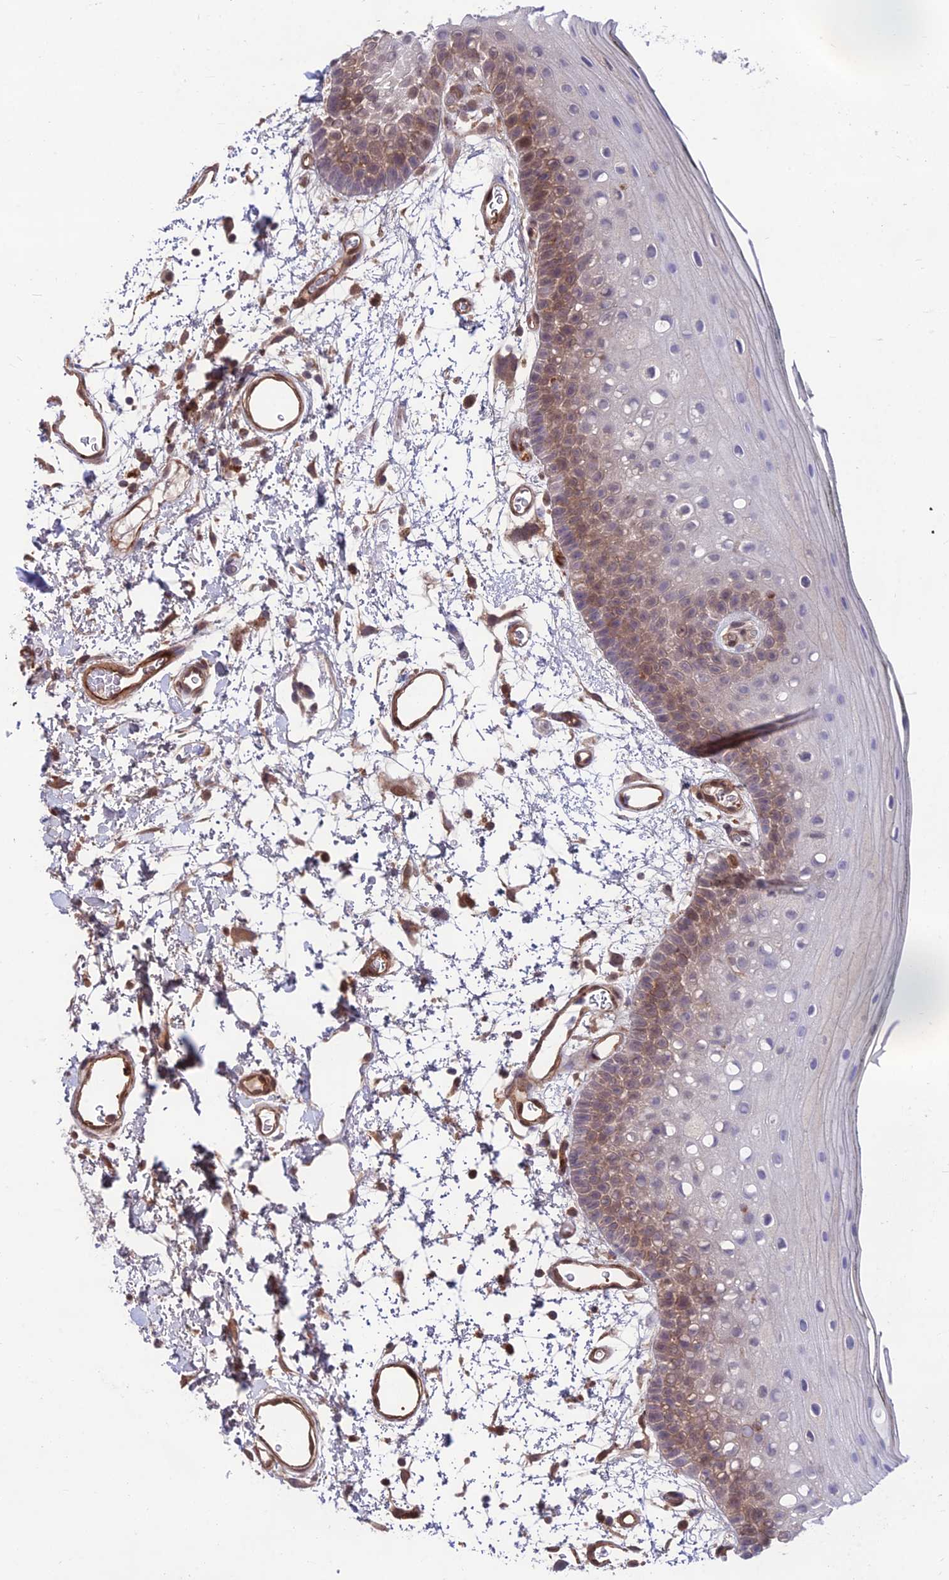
{"staining": {"intensity": "moderate", "quantity": "25%-75%", "location": "cytoplasmic/membranous"}, "tissue": "oral mucosa", "cell_type": "Squamous epithelial cells", "image_type": "normal", "snomed": [{"axis": "morphology", "description": "Normal tissue, NOS"}, {"axis": "topography", "description": "Oral tissue"}, {"axis": "topography", "description": "Tounge, NOS"}], "caption": "Oral mucosa stained with a brown dye displays moderate cytoplasmic/membranous positive staining in approximately 25%-75% of squamous epithelial cells.", "gene": "RTN4RL1", "patient": {"sex": "female", "age": 81}}